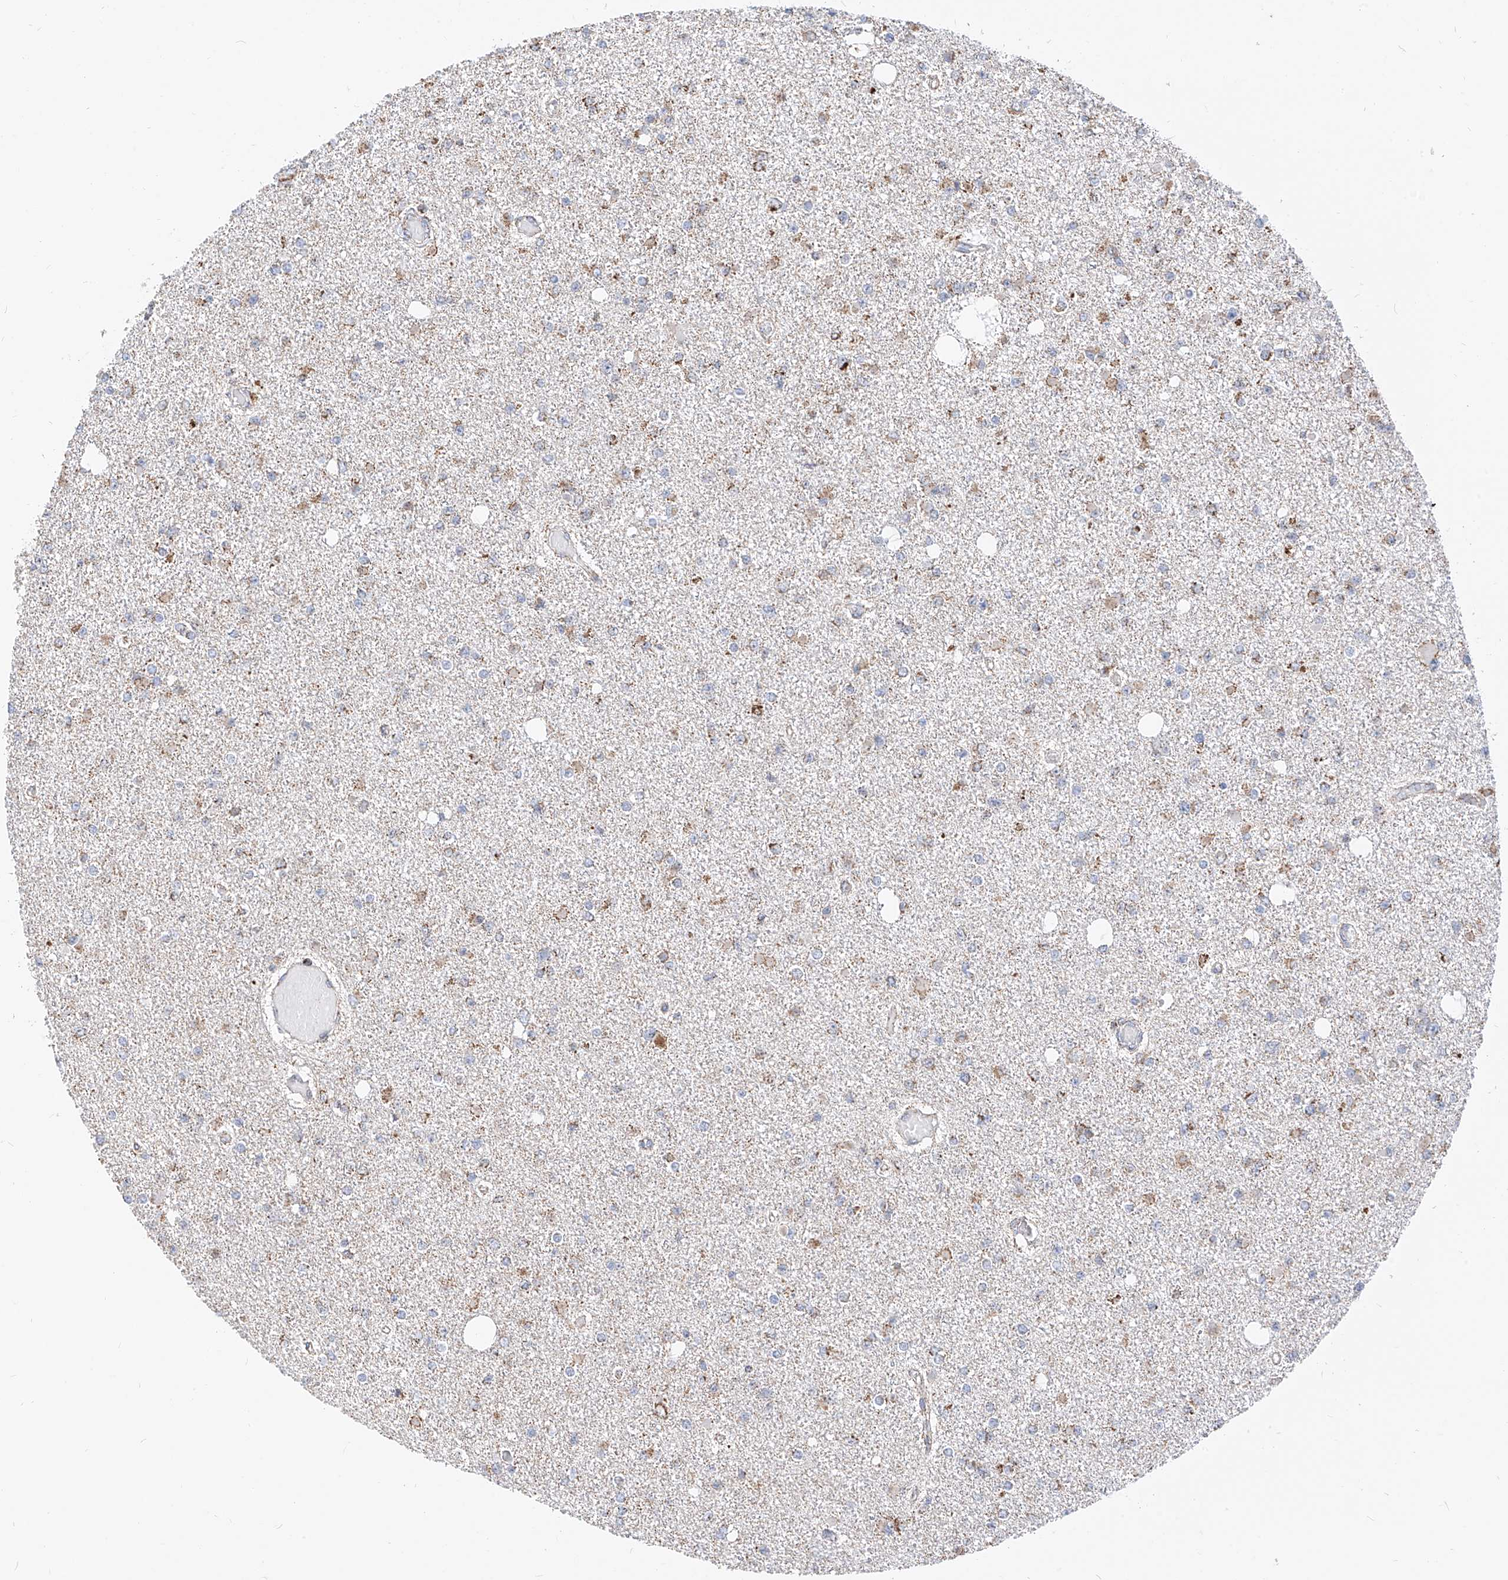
{"staining": {"intensity": "weak", "quantity": "25%-75%", "location": "cytoplasmic/membranous"}, "tissue": "glioma", "cell_type": "Tumor cells", "image_type": "cancer", "snomed": [{"axis": "morphology", "description": "Glioma, malignant, Low grade"}, {"axis": "topography", "description": "Brain"}], "caption": "This photomicrograph exhibits immunohistochemistry staining of human malignant glioma (low-grade), with low weak cytoplasmic/membranous staining in about 25%-75% of tumor cells.", "gene": "NALCN", "patient": {"sex": "female", "age": 22}}